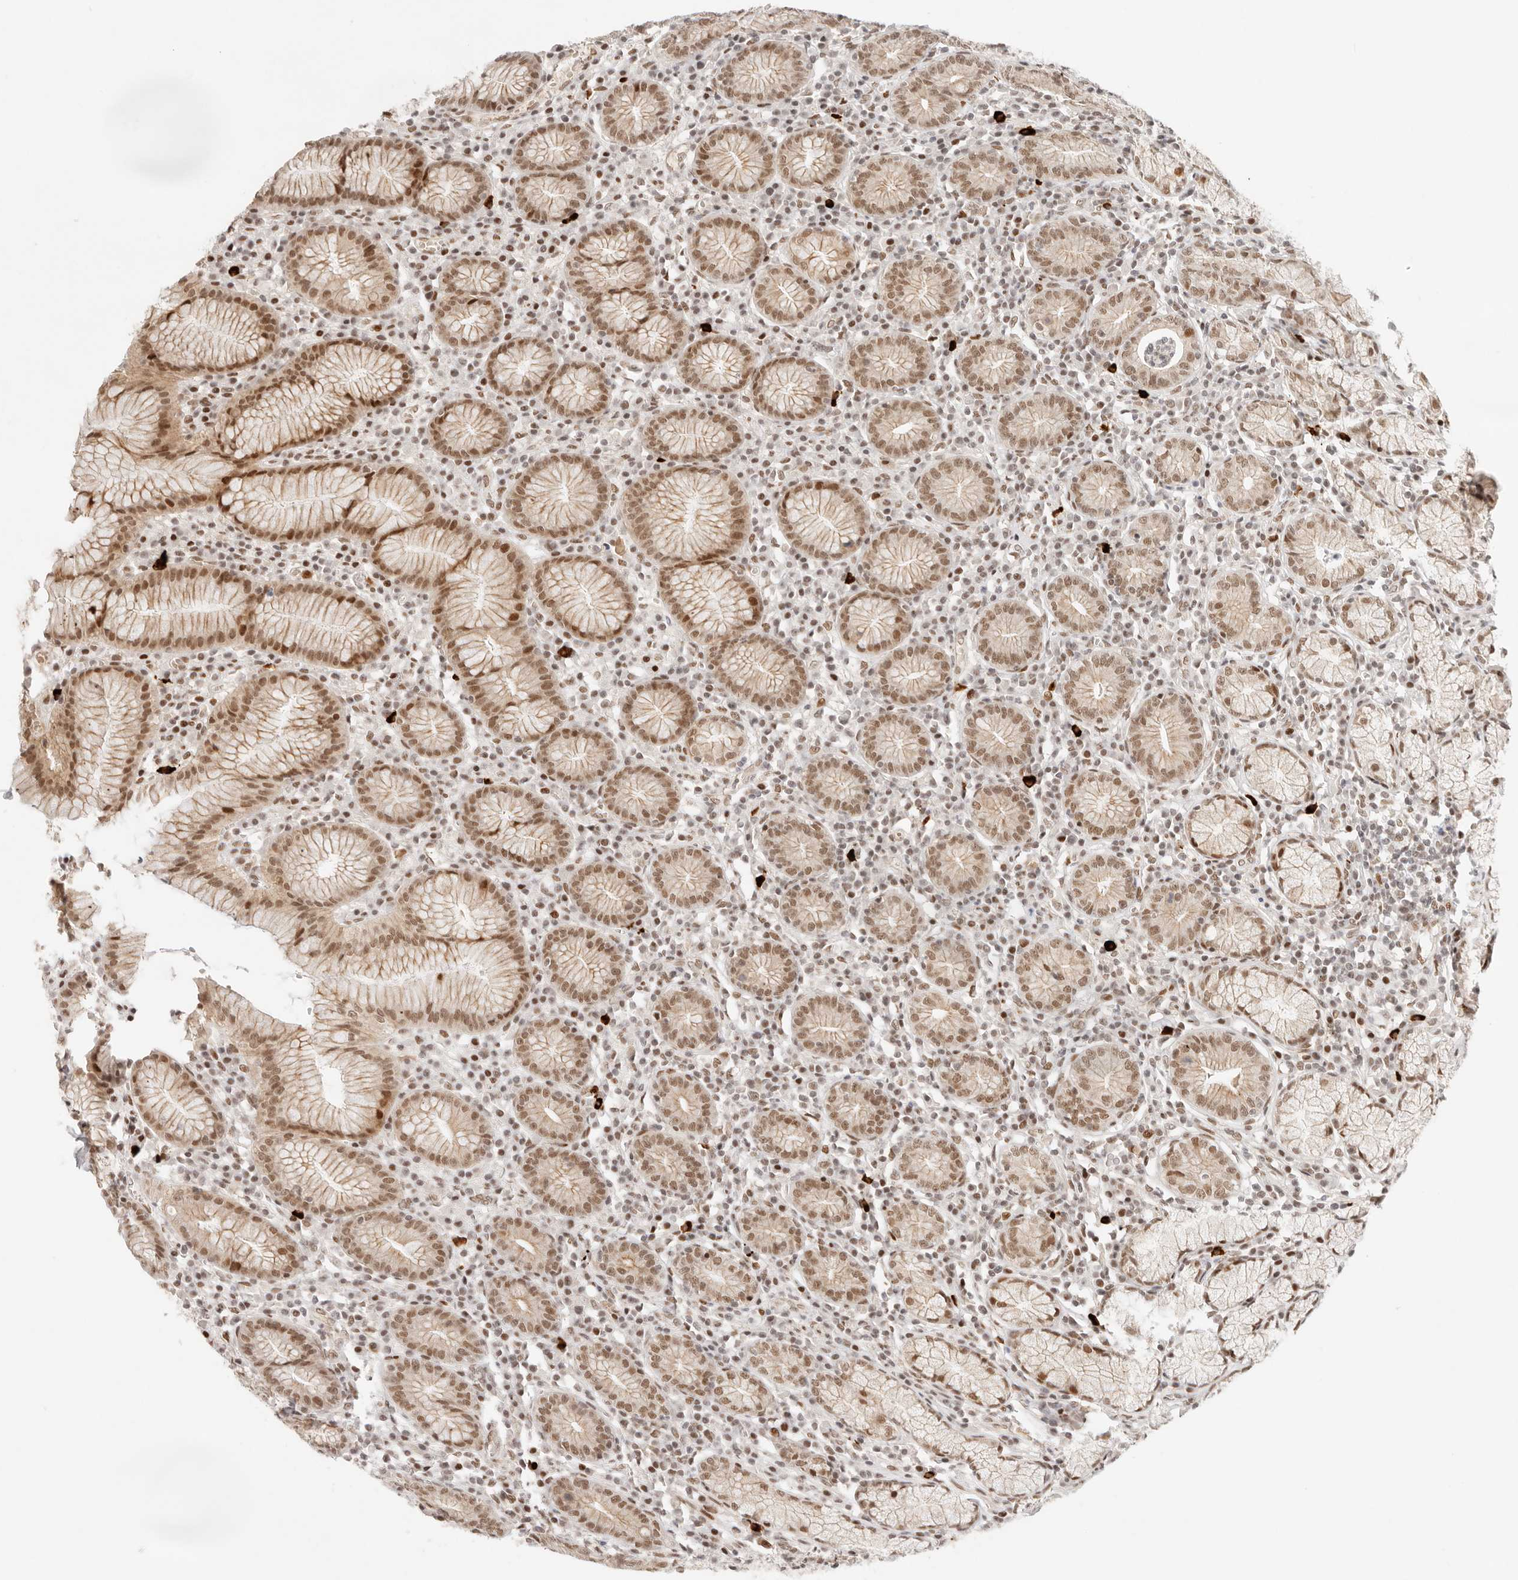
{"staining": {"intensity": "moderate", "quantity": ">75%", "location": "cytoplasmic/membranous,nuclear"}, "tissue": "stomach", "cell_type": "Glandular cells", "image_type": "normal", "snomed": [{"axis": "morphology", "description": "Normal tissue, NOS"}, {"axis": "topography", "description": "Stomach"}], "caption": "About >75% of glandular cells in normal stomach reveal moderate cytoplasmic/membranous,nuclear protein staining as visualized by brown immunohistochemical staining.", "gene": "HOXC5", "patient": {"sex": "male", "age": 55}}